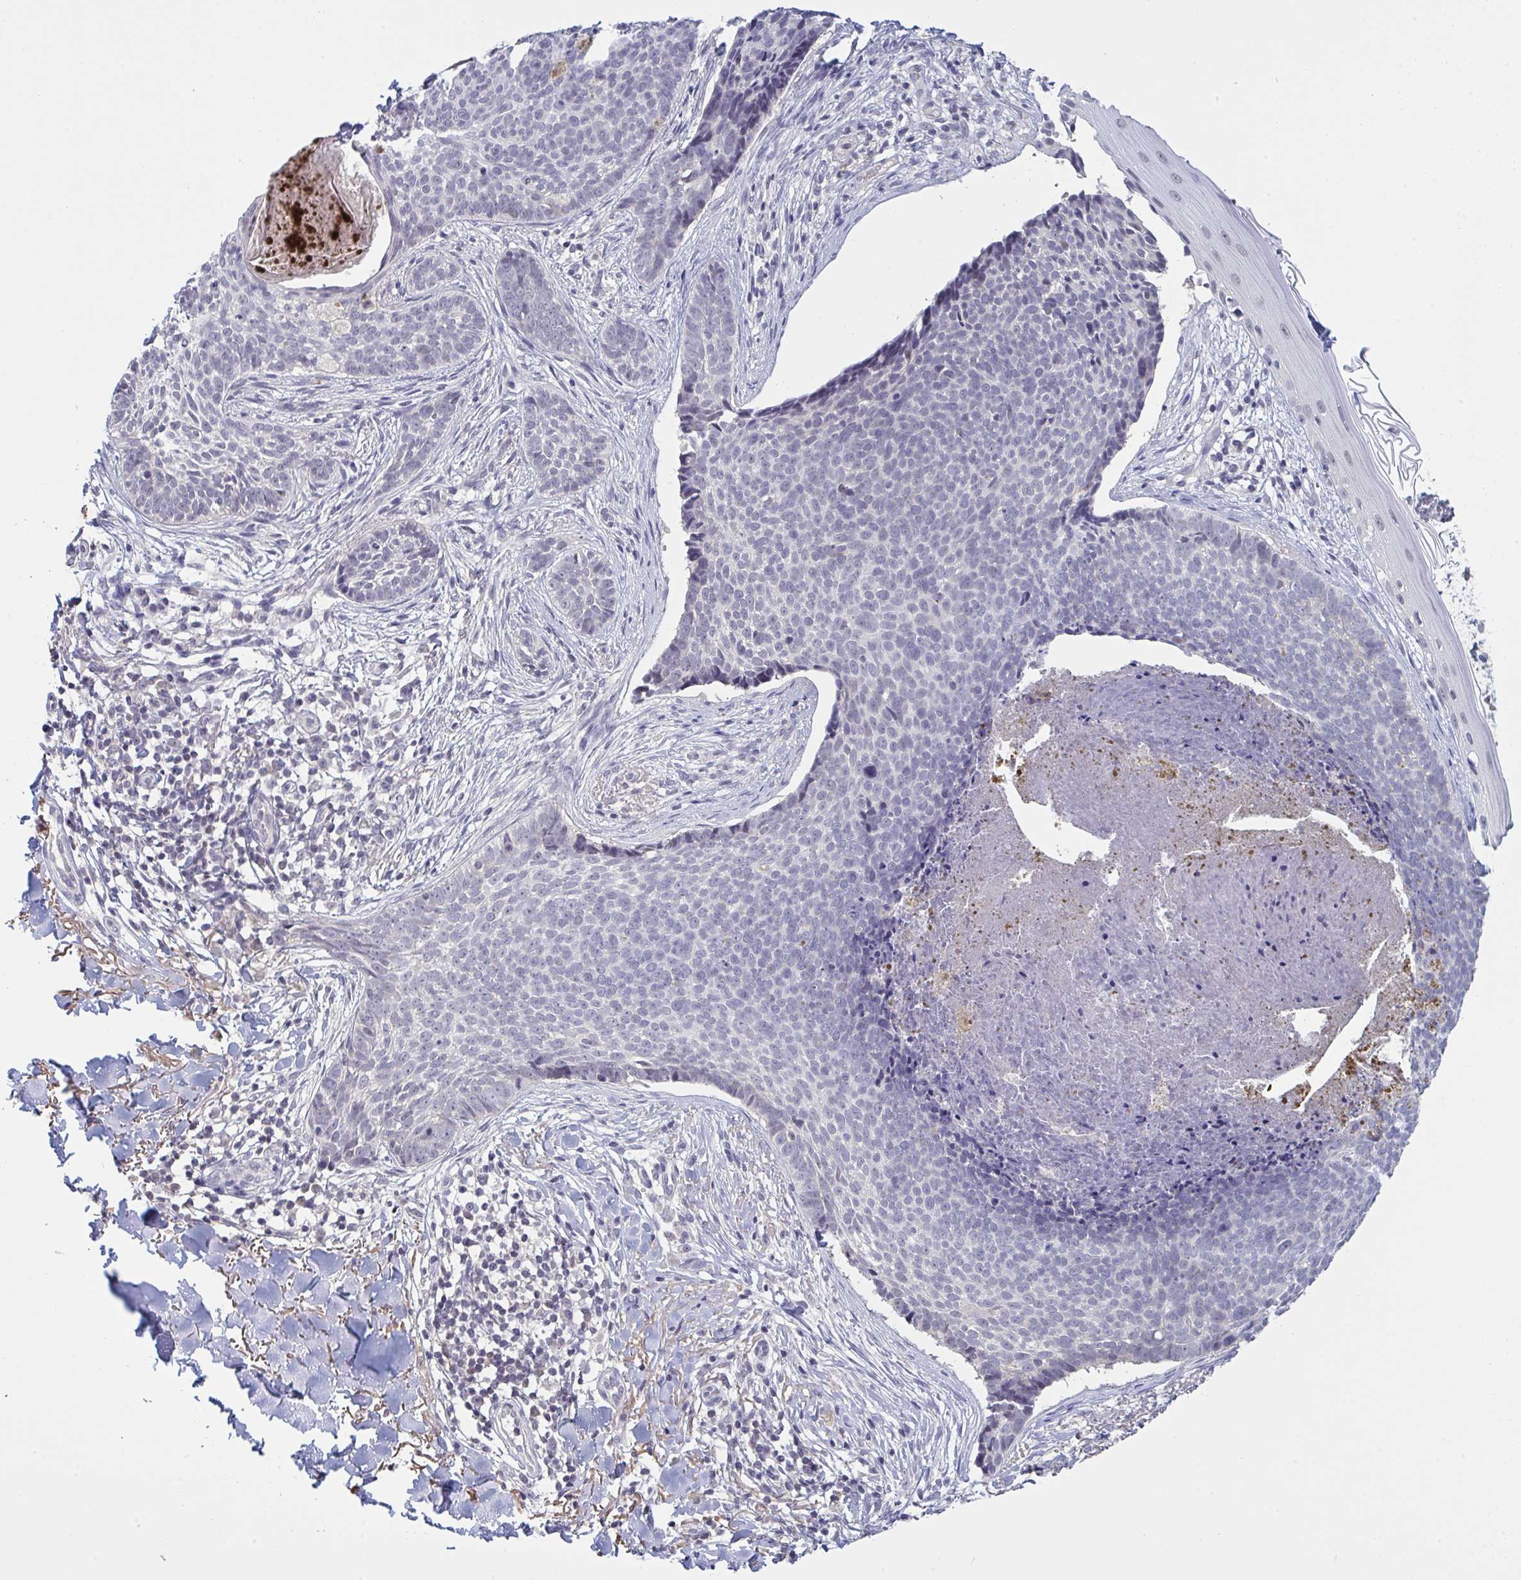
{"staining": {"intensity": "negative", "quantity": "none", "location": "none"}, "tissue": "skin cancer", "cell_type": "Tumor cells", "image_type": "cancer", "snomed": [{"axis": "morphology", "description": "Basal cell carcinoma"}, {"axis": "topography", "description": "Skin"}, {"axis": "topography", "description": "Skin of back"}], "caption": "The photomicrograph reveals no significant staining in tumor cells of basal cell carcinoma (skin). Brightfield microscopy of IHC stained with DAB (brown) and hematoxylin (blue), captured at high magnification.", "gene": "ZNF784", "patient": {"sex": "male", "age": 81}}